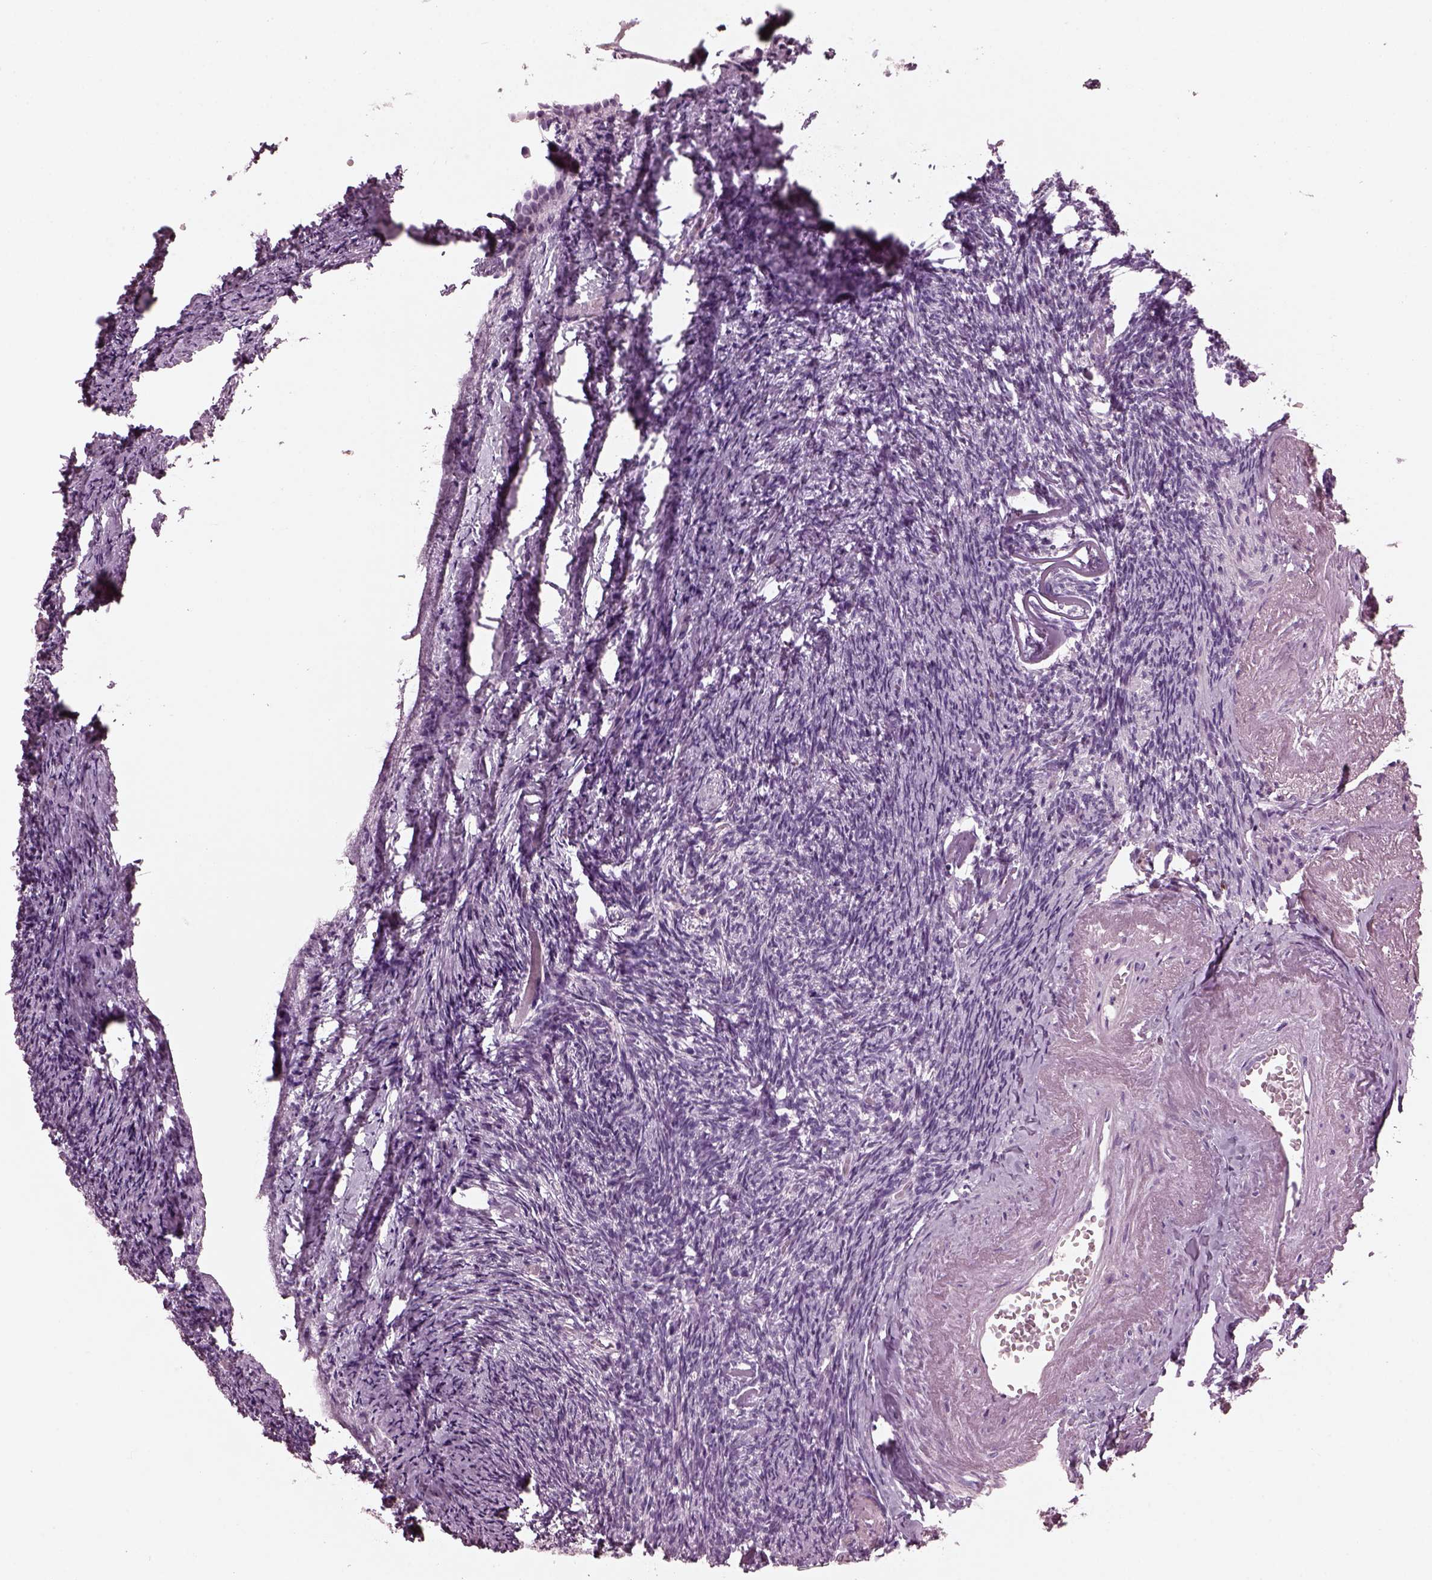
{"staining": {"intensity": "negative", "quantity": "none", "location": "none"}, "tissue": "ovary", "cell_type": "Follicle cells", "image_type": "normal", "snomed": [{"axis": "morphology", "description": "Normal tissue, NOS"}, {"axis": "topography", "description": "Ovary"}], "caption": "DAB (3,3'-diaminobenzidine) immunohistochemical staining of unremarkable ovary shows no significant positivity in follicle cells. The staining is performed using DAB brown chromogen with nuclei counter-stained in using hematoxylin.", "gene": "SLAMF8", "patient": {"sex": "female", "age": 72}}